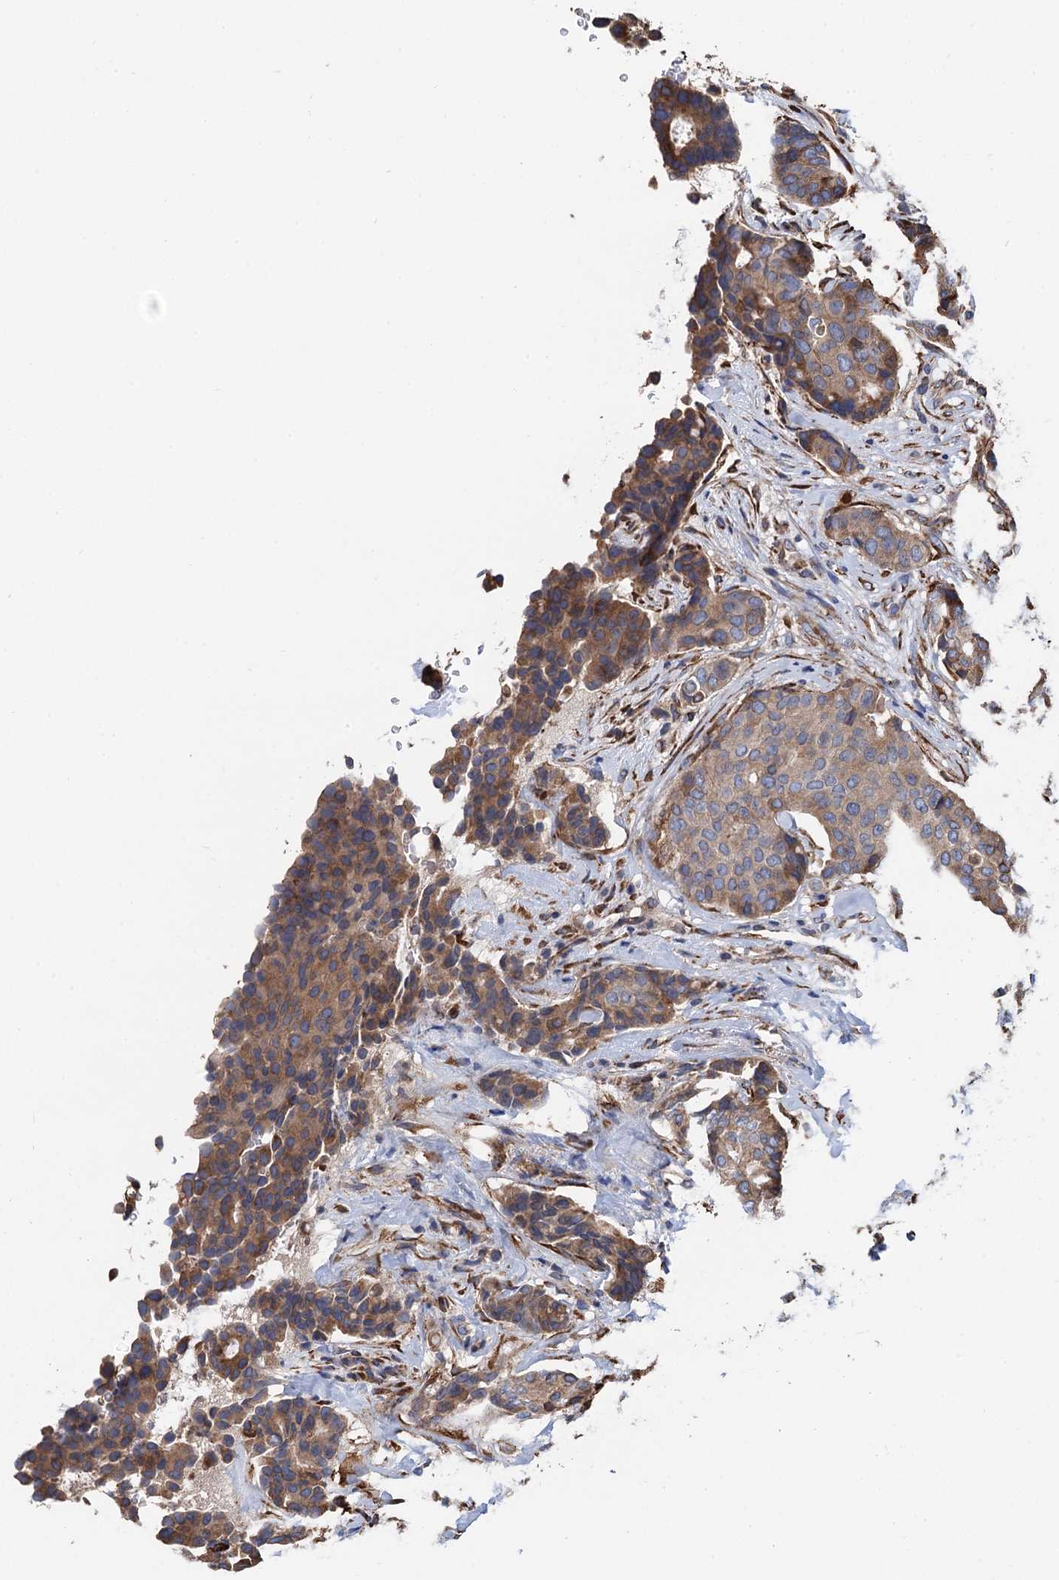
{"staining": {"intensity": "moderate", "quantity": ">75%", "location": "cytoplasmic/membranous"}, "tissue": "breast cancer", "cell_type": "Tumor cells", "image_type": "cancer", "snomed": [{"axis": "morphology", "description": "Duct carcinoma"}, {"axis": "topography", "description": "Breast"}], "caption": "The micrograph shows immunohistochemical staining of breast cancer. There is moderate cytoplasmic/membranous expression is seen in about >75% of tumor cells. The staining was performed using DAB (3,3'-diaminobenzidine) to visualize the protein expression in brown, while the nuclei were stained in blue with hematoxylin (Magnification: 20x).", "gene": "CNNM1", "patient": {"sex": "female", "age": 75}}